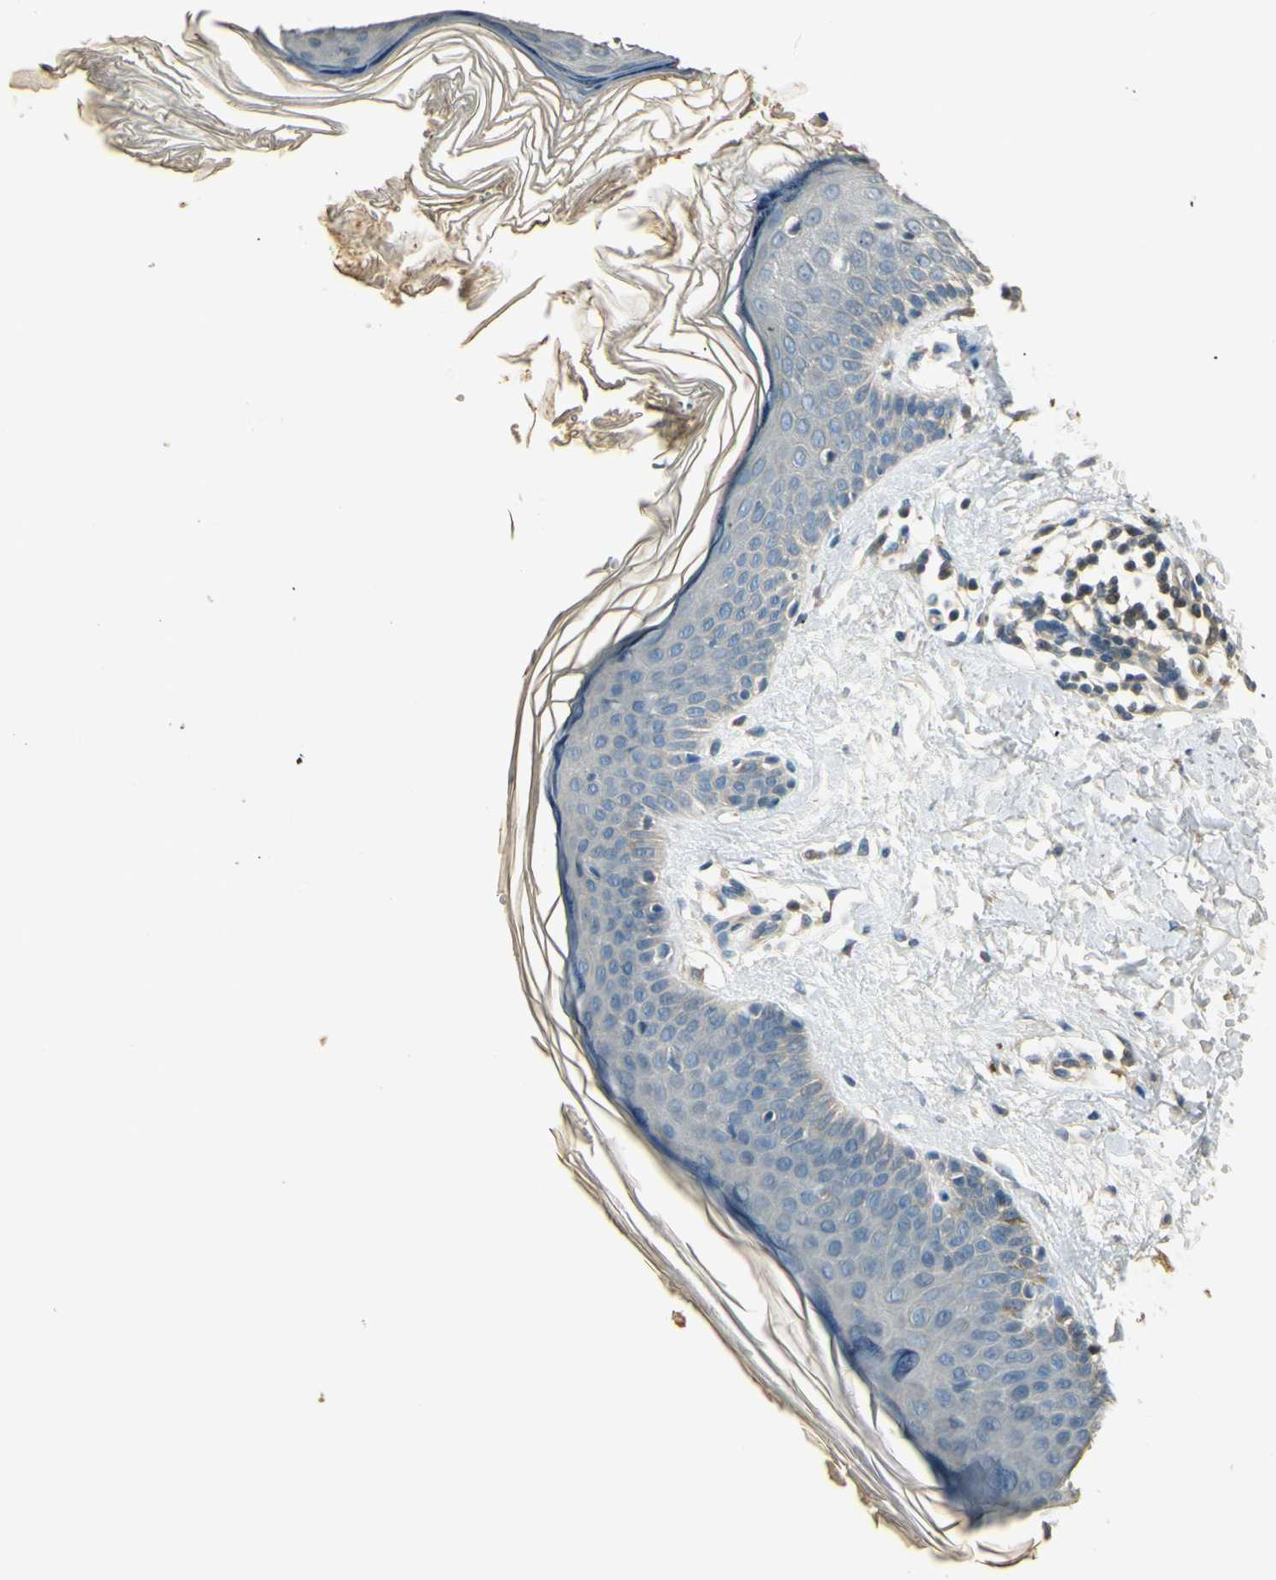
{"staining": {"intensity": "moderate", "quantity": "25%-75%", "location": "cytoplasmic/membranous"}, "tissue": "skin", "cell_type": "Fibroblasts", "image_type": "normal", "snomed": [{"axis": "morphology", "description": "Normal tissue, NOS"}, {"axis": "topography", "description": "Skin"}], "caption": "IHC (DAB (3,3'-diaminobenzidine)) staining of benign skin displays moderate cytoplasmic/membranous protein positivity in approximately 25%-75% of fibroblasts.", "gene": "UXS1", "patient": {"sex": "female", "age": 56}}